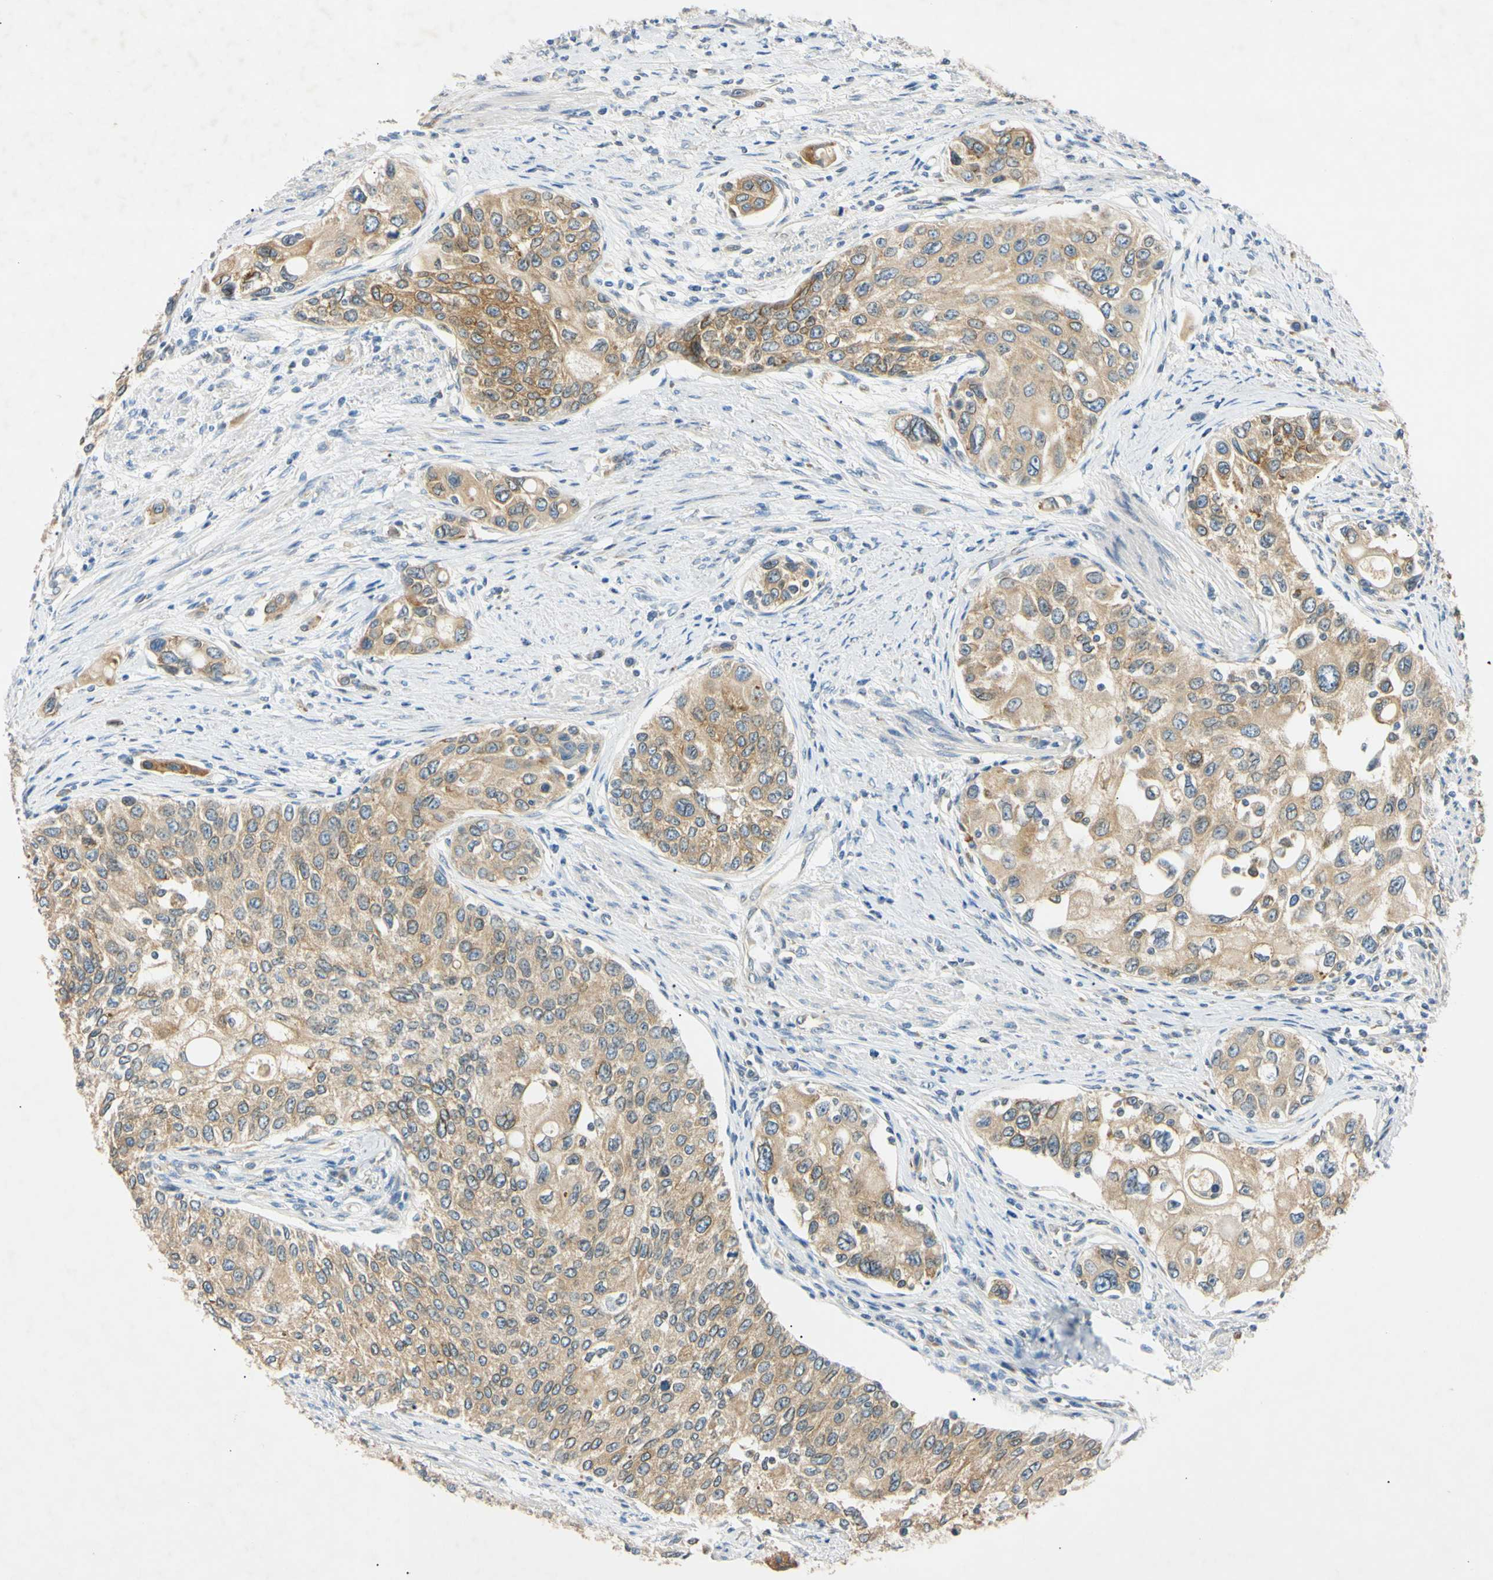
{"staining": {"intensity": "weak", "quantity": ">75%", "location": "cytoplasmic/membranous"}, "tissue": "urothelial cancer", "cell_type": "Tumor cells", "image_type": "cancer", "snomed": [{"axis": "morphology", "description": "Urothelial carcinoma, High grade"}, {"axis": "topography", "description": "Urinary bladder"}], "caption": "About >75% of tumor cells in human high-grade urothelial carcinoma show weak cytoplasmic/membranous protein expression as visualized by brown immunohistochemical staining.", "gene": "DNAJB12", "patient": {"sex": "female", "age": 56}}